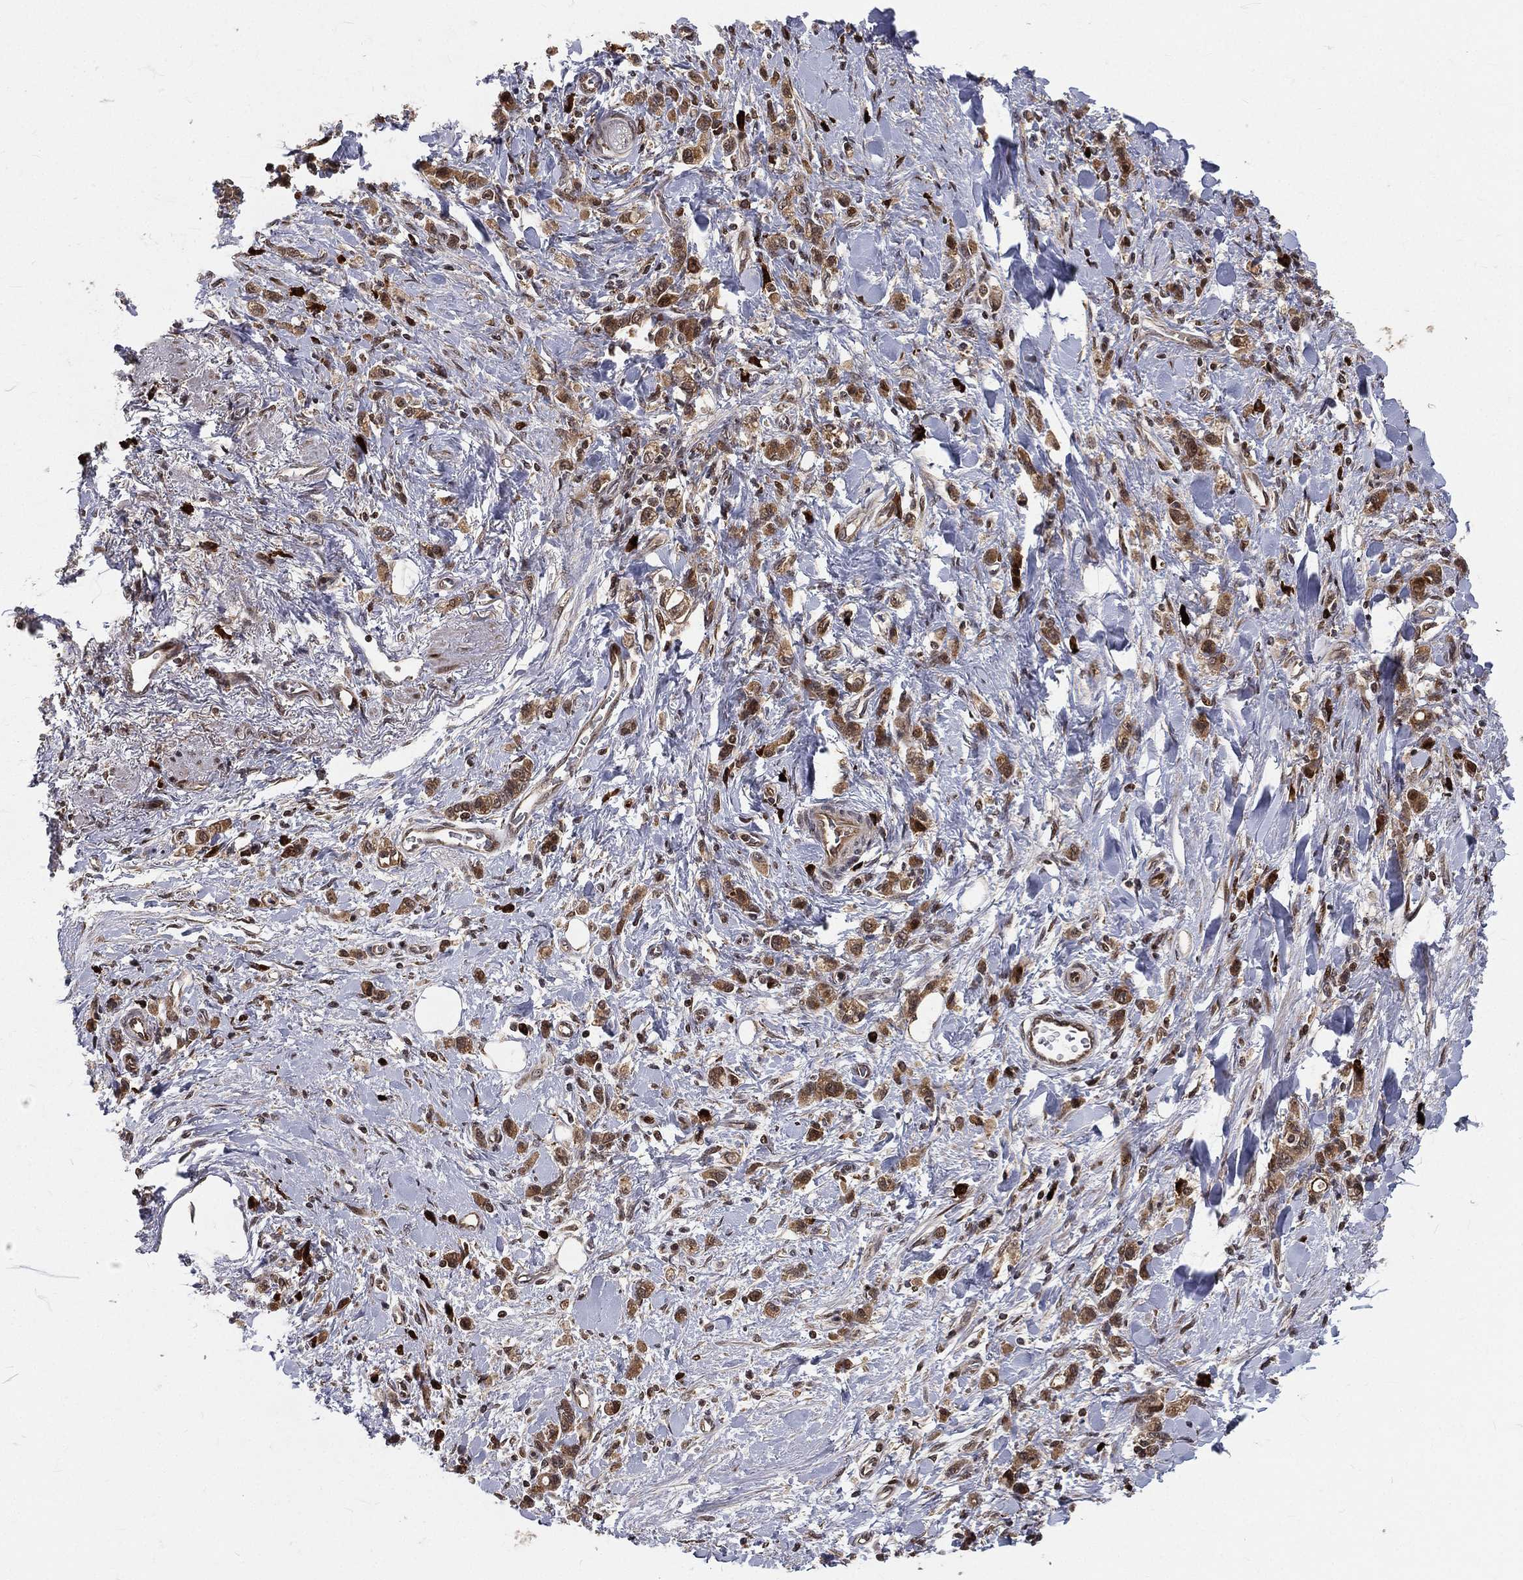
{"staining": {"intensity": "strong", "quantity": ">75%", "location": "cytoplasmic/membranous,nuclear"}, "tissue": "stomach cancer", "cell_type": "Tumor cells", "image_type": "cancer", "snomed": [{"axis": "morphology", "description": "Adenocarcinoma, NOS"}, {"axis": "topography", "description": "Stomach"}], "caption": "Stomach cancer (adenocarcinoma) was stained to show a protein in brown. There is high levels of strong cytoplasmic/membranous and nuclear staining in approximately >75% of tumor cells.", "gene": "MDM2", "patient": {"sex": "male", "age": 77}}